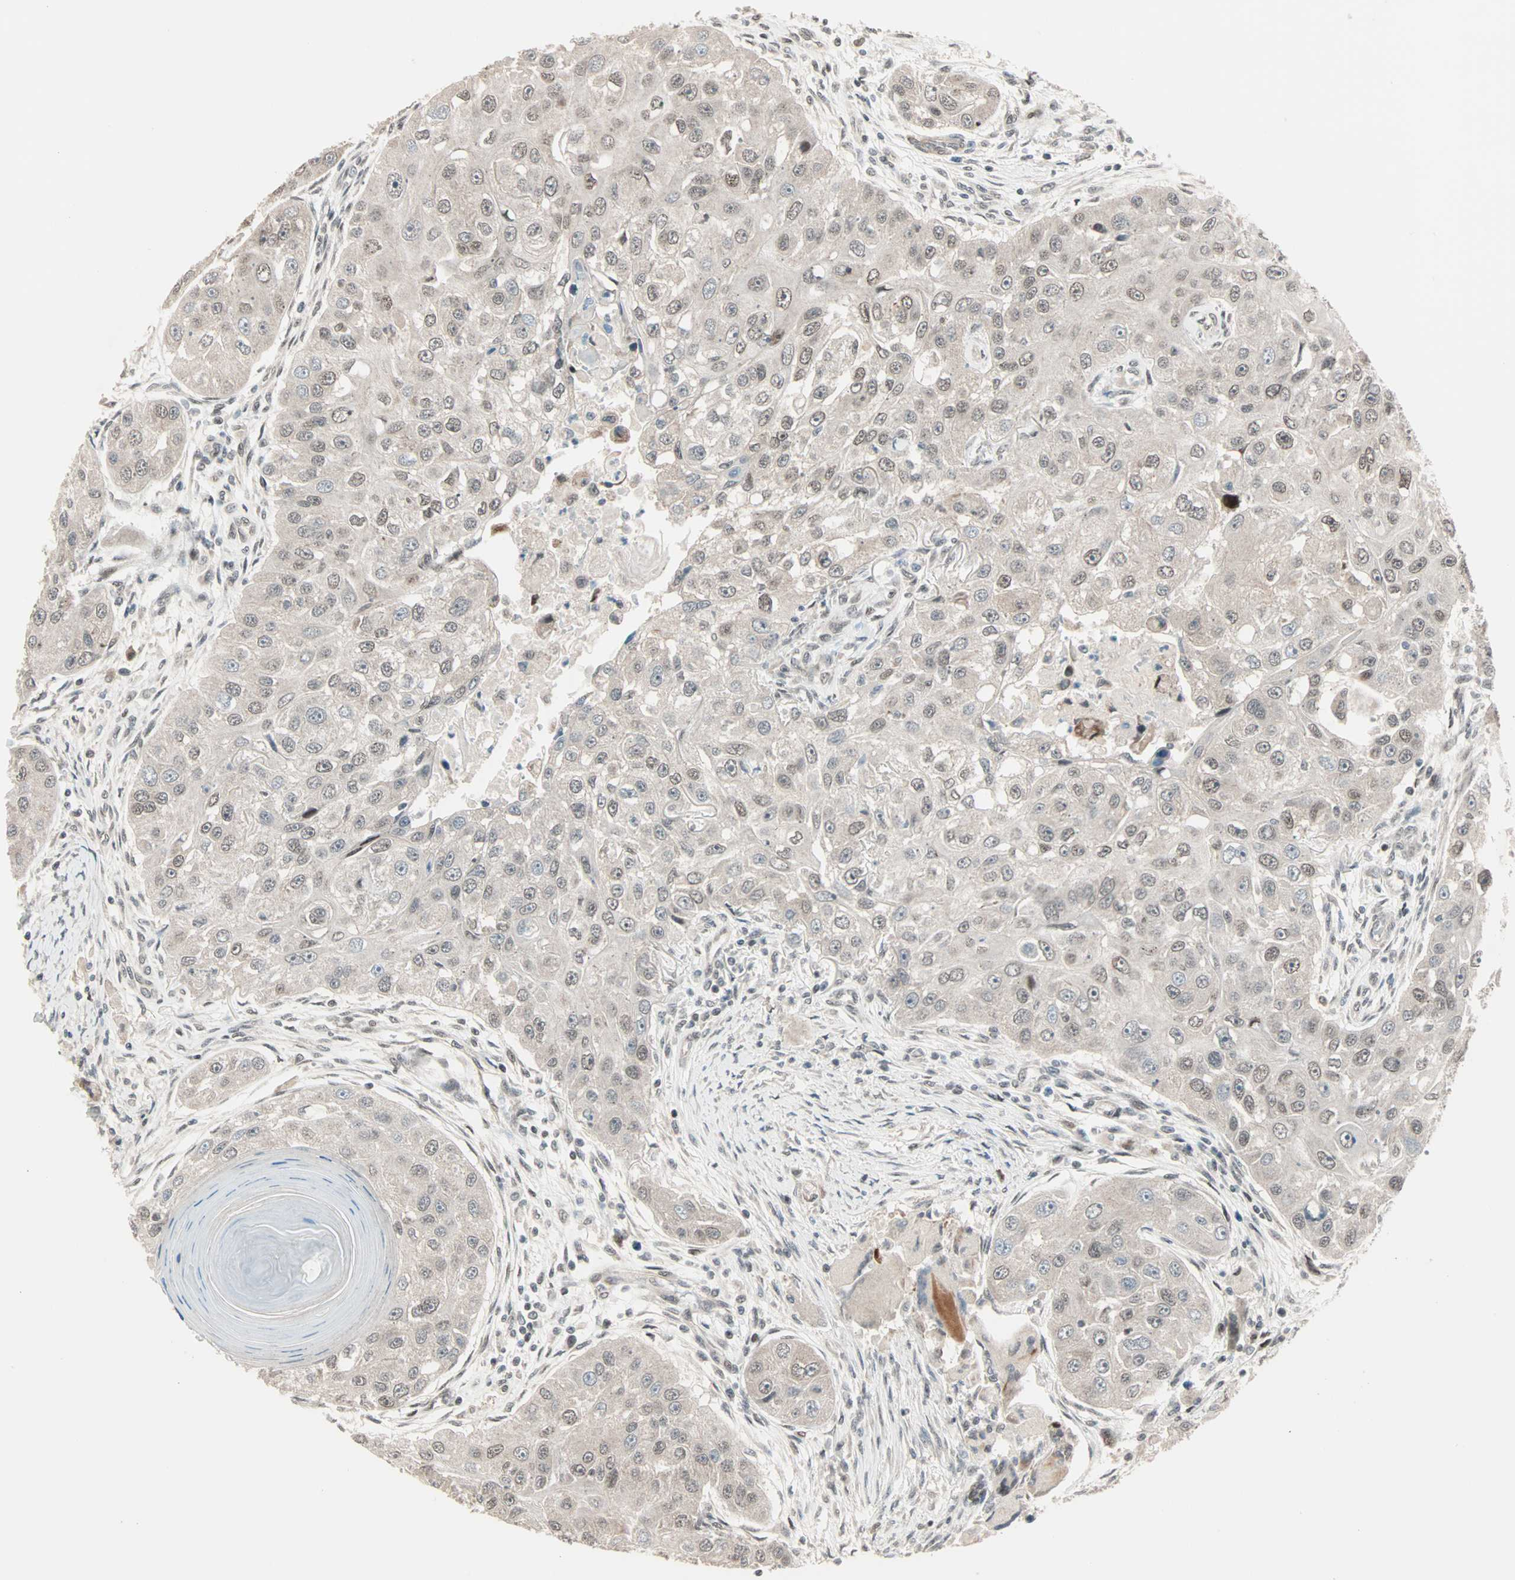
{"staining": {"intensity": "weak", "quantity": "25%-75%", "location": "nuclear"}, "tissue": "head and neck cancer", "cell_type": "Tumor cells", "image_type": "cancer", "snomed": [{"axis": "morphology", "description": "Normal tissue, NOS"}, {"axis": "morphology", "description": "Squamous cell carcinoma, NOS"}, {"axis": "topography", "description": "Skeletal muscle"}, {"axis": "topography", "description": "Head-Neck"}], "caption": "Head and neck cancer (squamous cell carcinoma) was stained to show a protein in brown. There is low levels of weak nuclear staining in approximately 25%-75% of tumor cells.", "gene": "CBX4", "patient": {"sex": "male", "age": 51}}